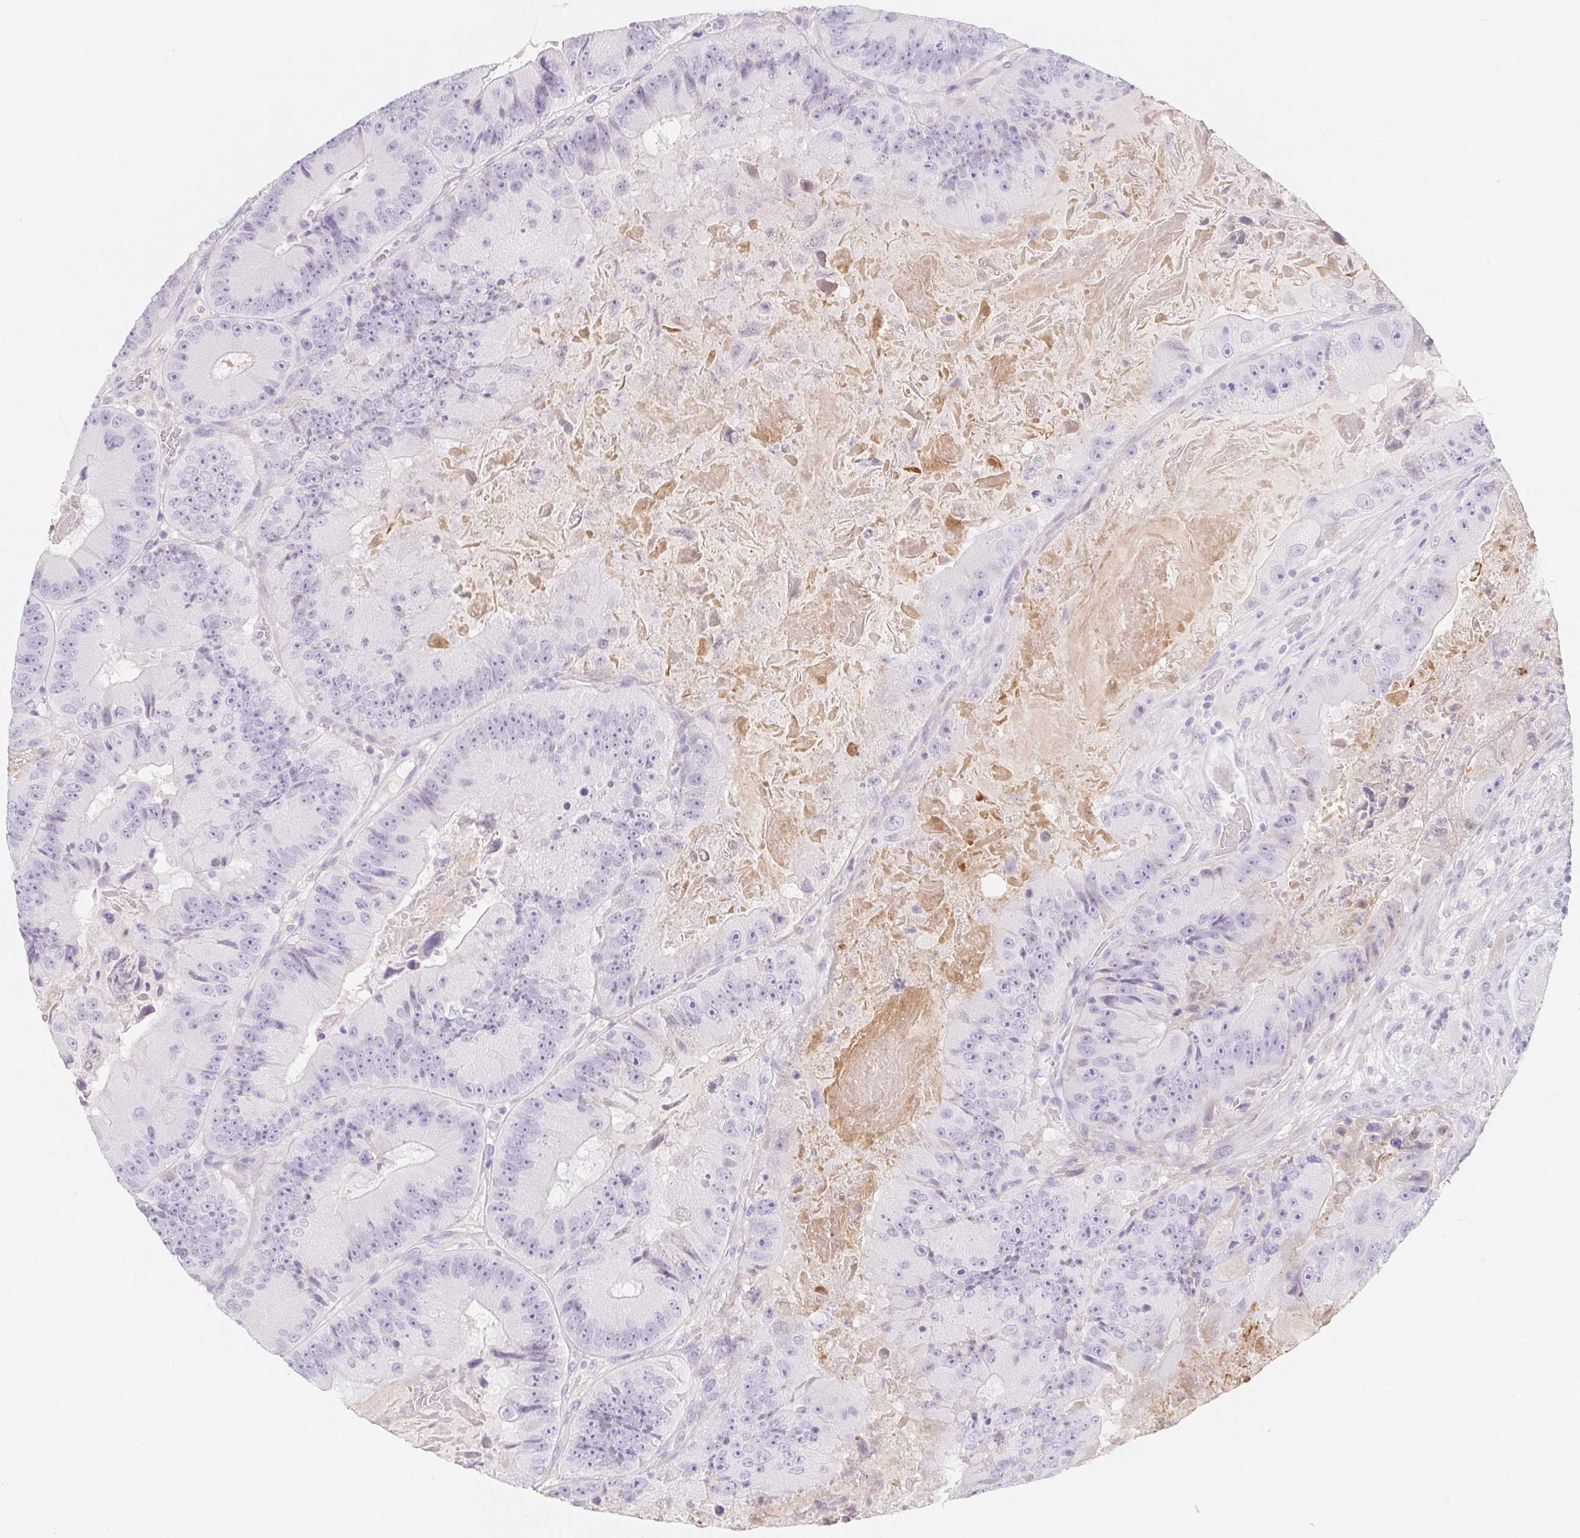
{"staining": {"intensity": "negative", "quantity": "none", "location": "none"}, "tissue": "colorectal cancer", "cell_type": "Tumor cells", "image_type": "cancer", "snomed": [{"axis": "morphology", "description": "Adenocarcinoma, NOS"}, {"axis": "topography", "description": "Colon"}], "caption": "A high-resolution photomicrograph shows immunohistochemistry staining of adenocarcinoma (colorectal), which reveals no significant positivity in tumor cells.", "gene": "ITIH2", "patient": {"sex": "female", "age": 86}}